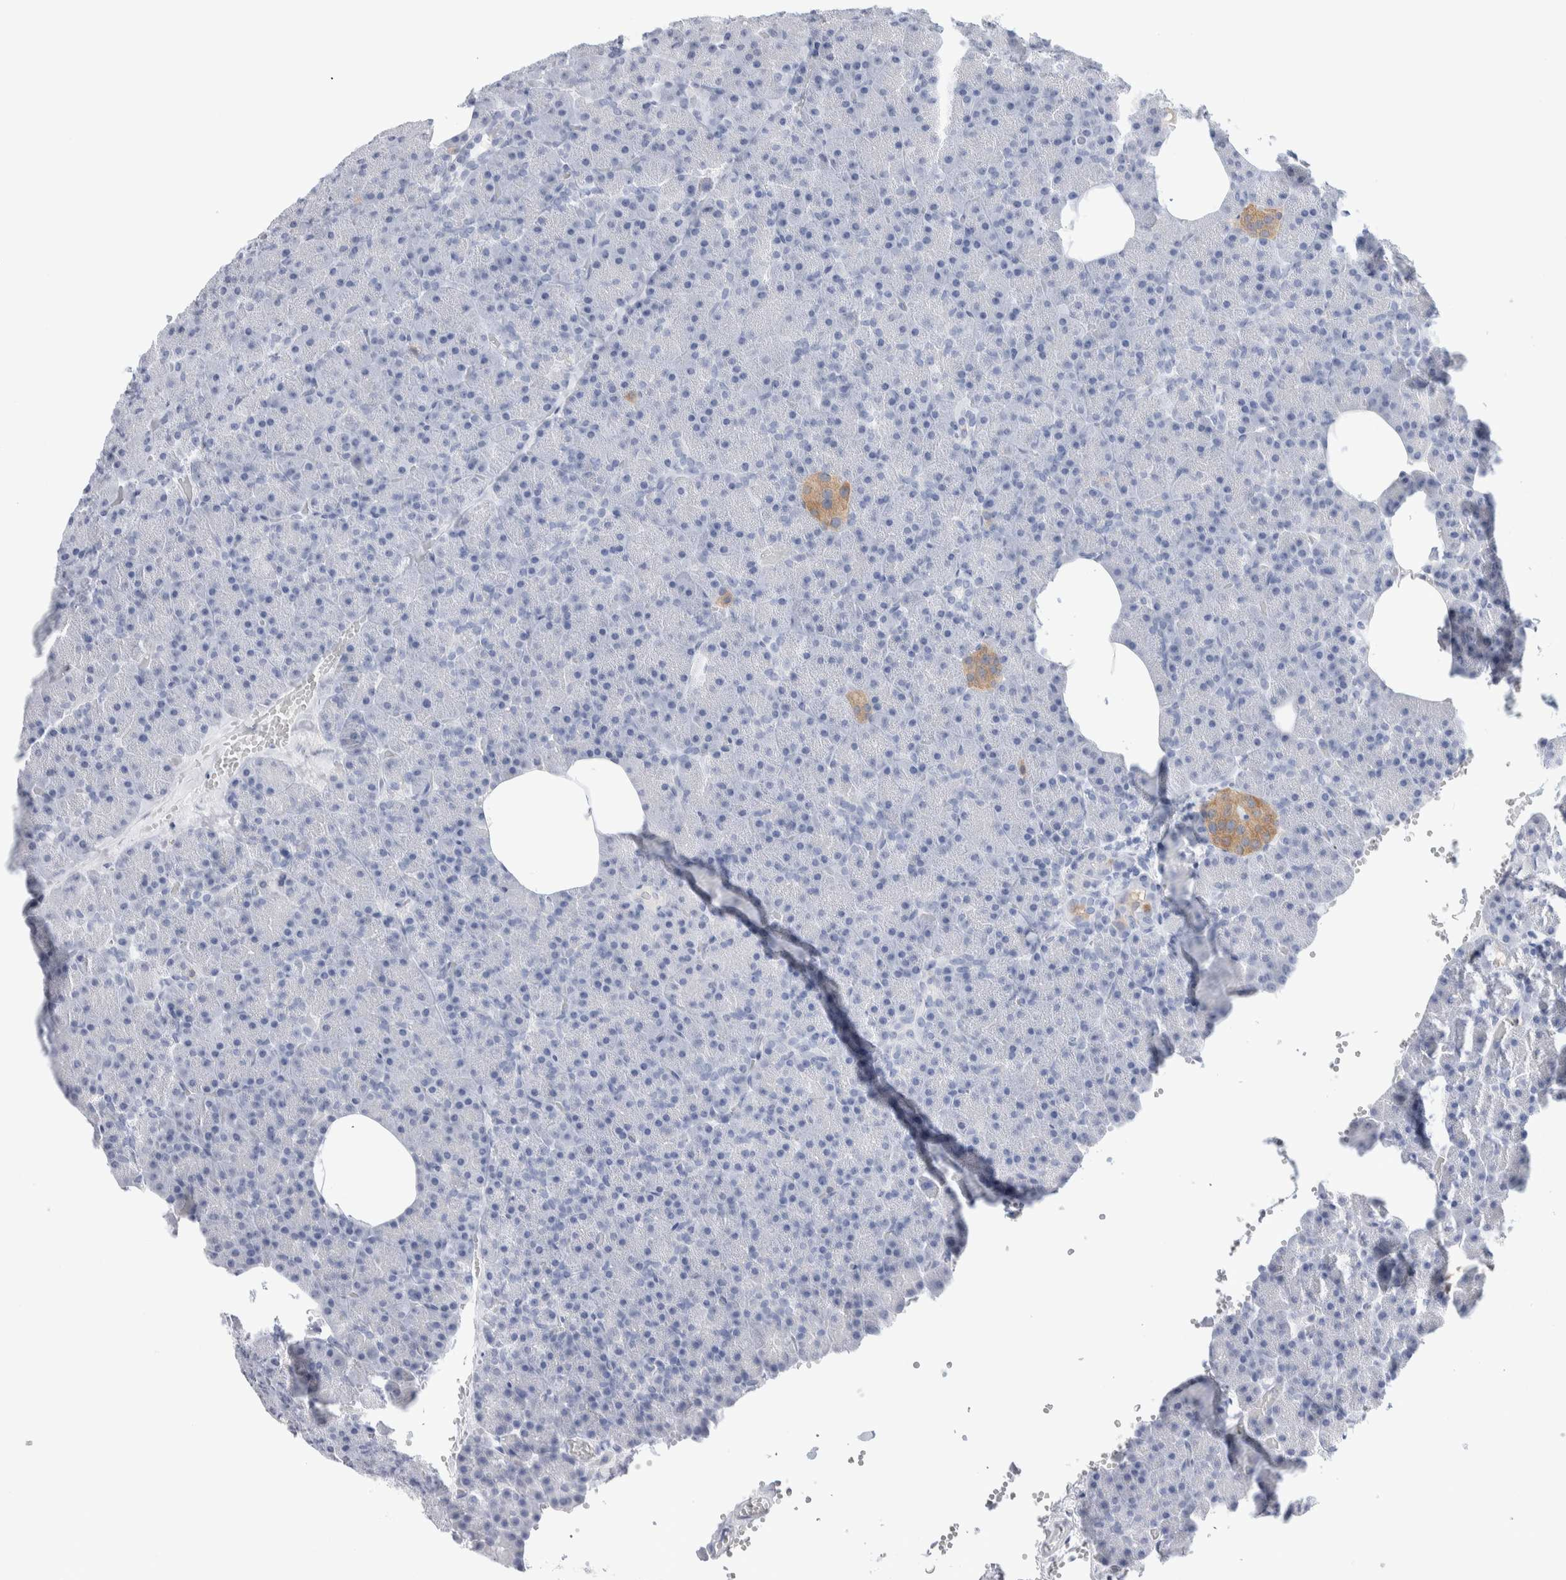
{"staining": {"intensity": "weak", "quantity": "<25%", "location": "cytoplasmic/membranous"}, "tissue": "pancreas", "cell_type": "Exocrine glandular cells", "image_type": "normal", "snomed": [{"axis": "morphology", "description": "Normal tissue, NOS"}, {"axis": "morphology", "description": "Carcinoid, malignant, NOS"}, {"axis": "topography", "description": "Pancreas"}], "caption": "Image shows no protein staining in exocrine glandular cells of normal pancreas.", "gene": "GDA", "patient": {"sex": "female", "age": 35}}